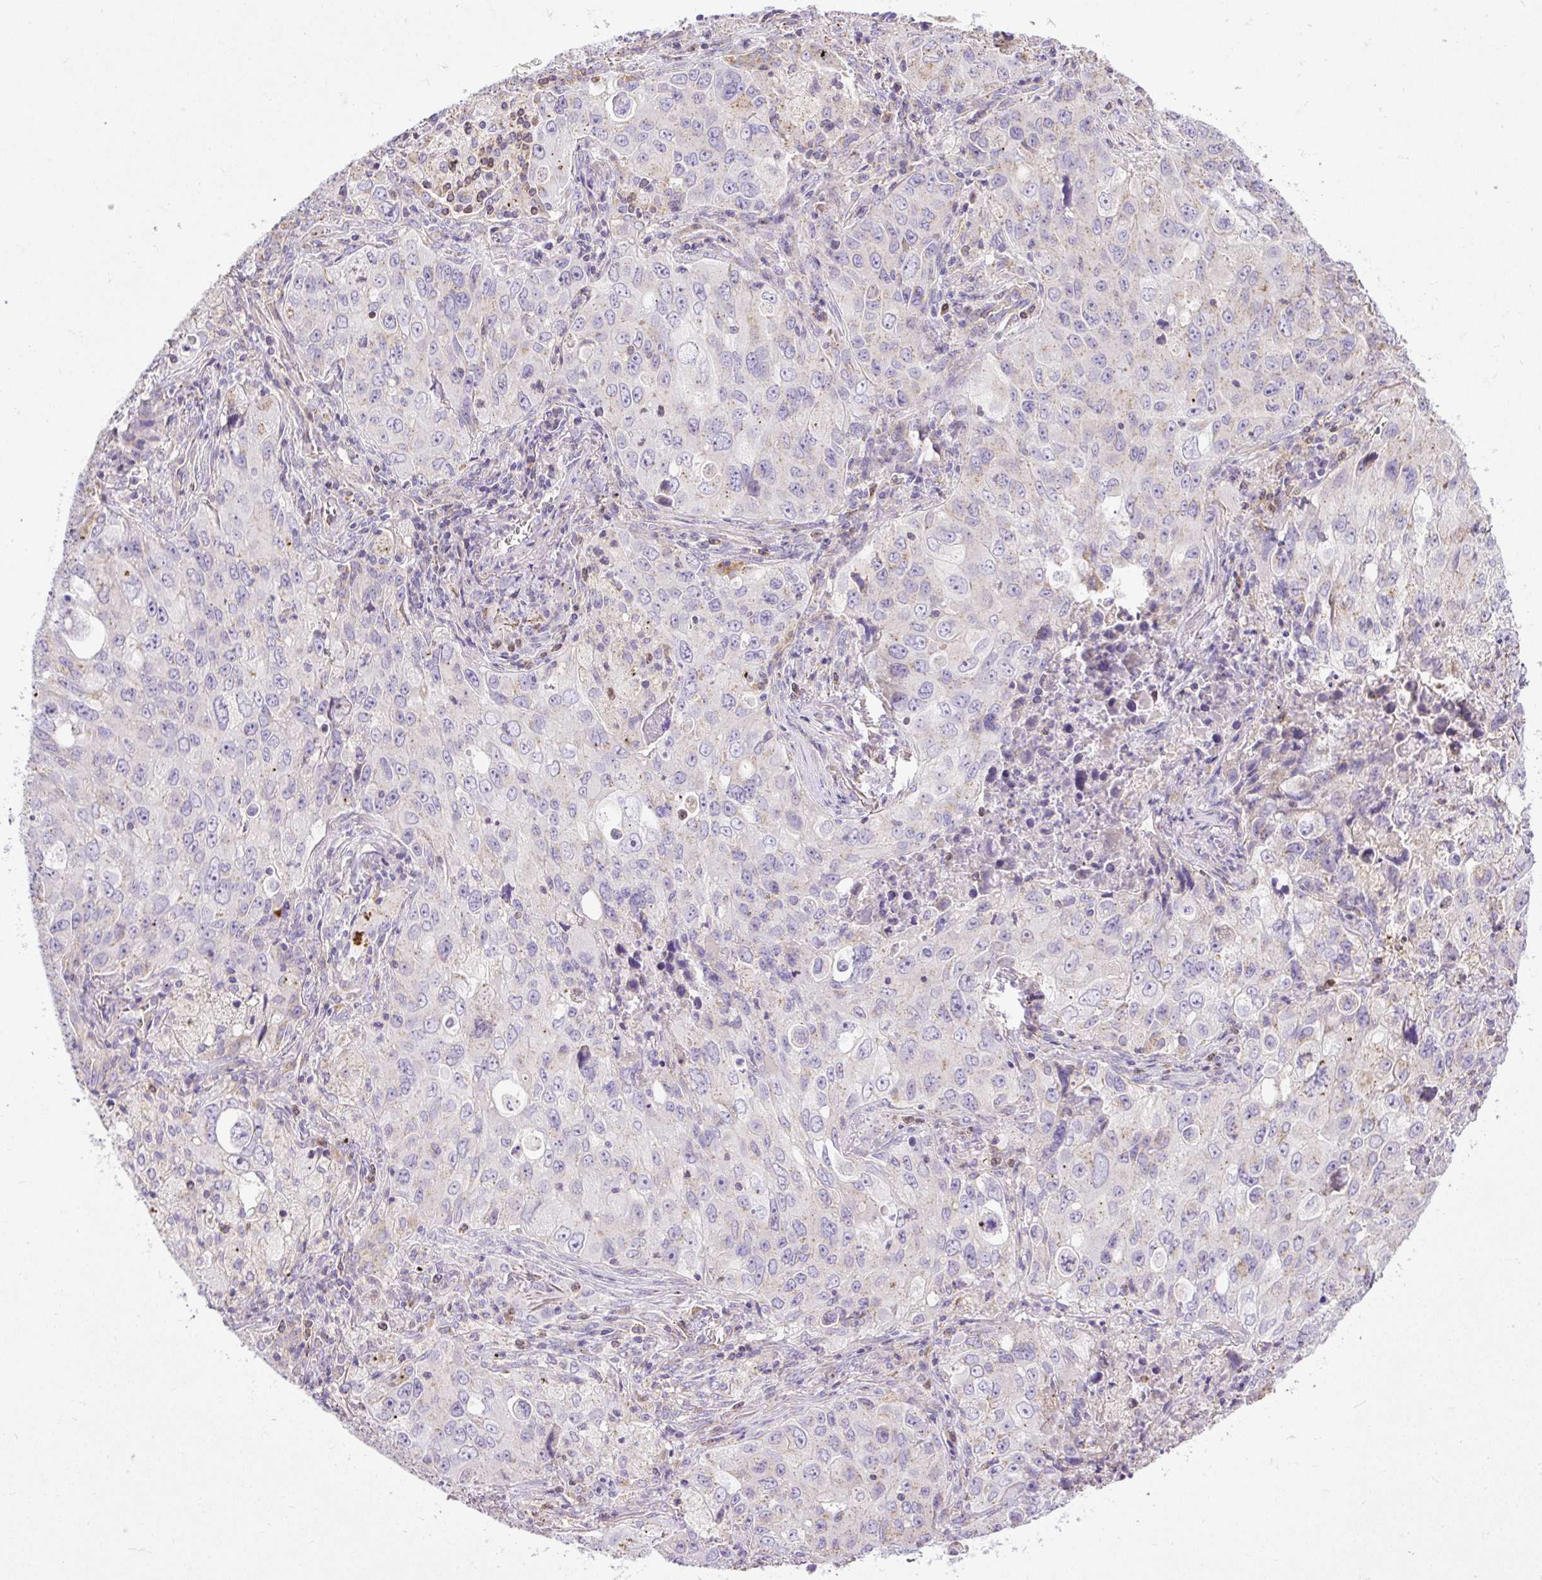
{"staining": {"intensity": "weak", "quantity": "25%-75%", "location": "cytoplasmic/membranous"}, "tissue": "lung cancer", "cell_type": "Tumor cells", "image_type": "cancer", "snomed": [{"axis": "morphology", "description": "Adenocarcinoma, NOS"}, {"axis": "morphology", "description": "Adenocarcinoma, metastatic, NOS"}, {"axis": "topography", "description": "Lymph node"}, {"axis": "topography", "description": "Lung"}], "caption": "IHC histopathology image of human lung cancer stained for a protein (brown), which displays low levels of weak cytoplasmic/membranous expression in approximately 25%-75% of tumor cells.", "gene": "CFAP47", "patient": {"sex": "female", "age": 42}}